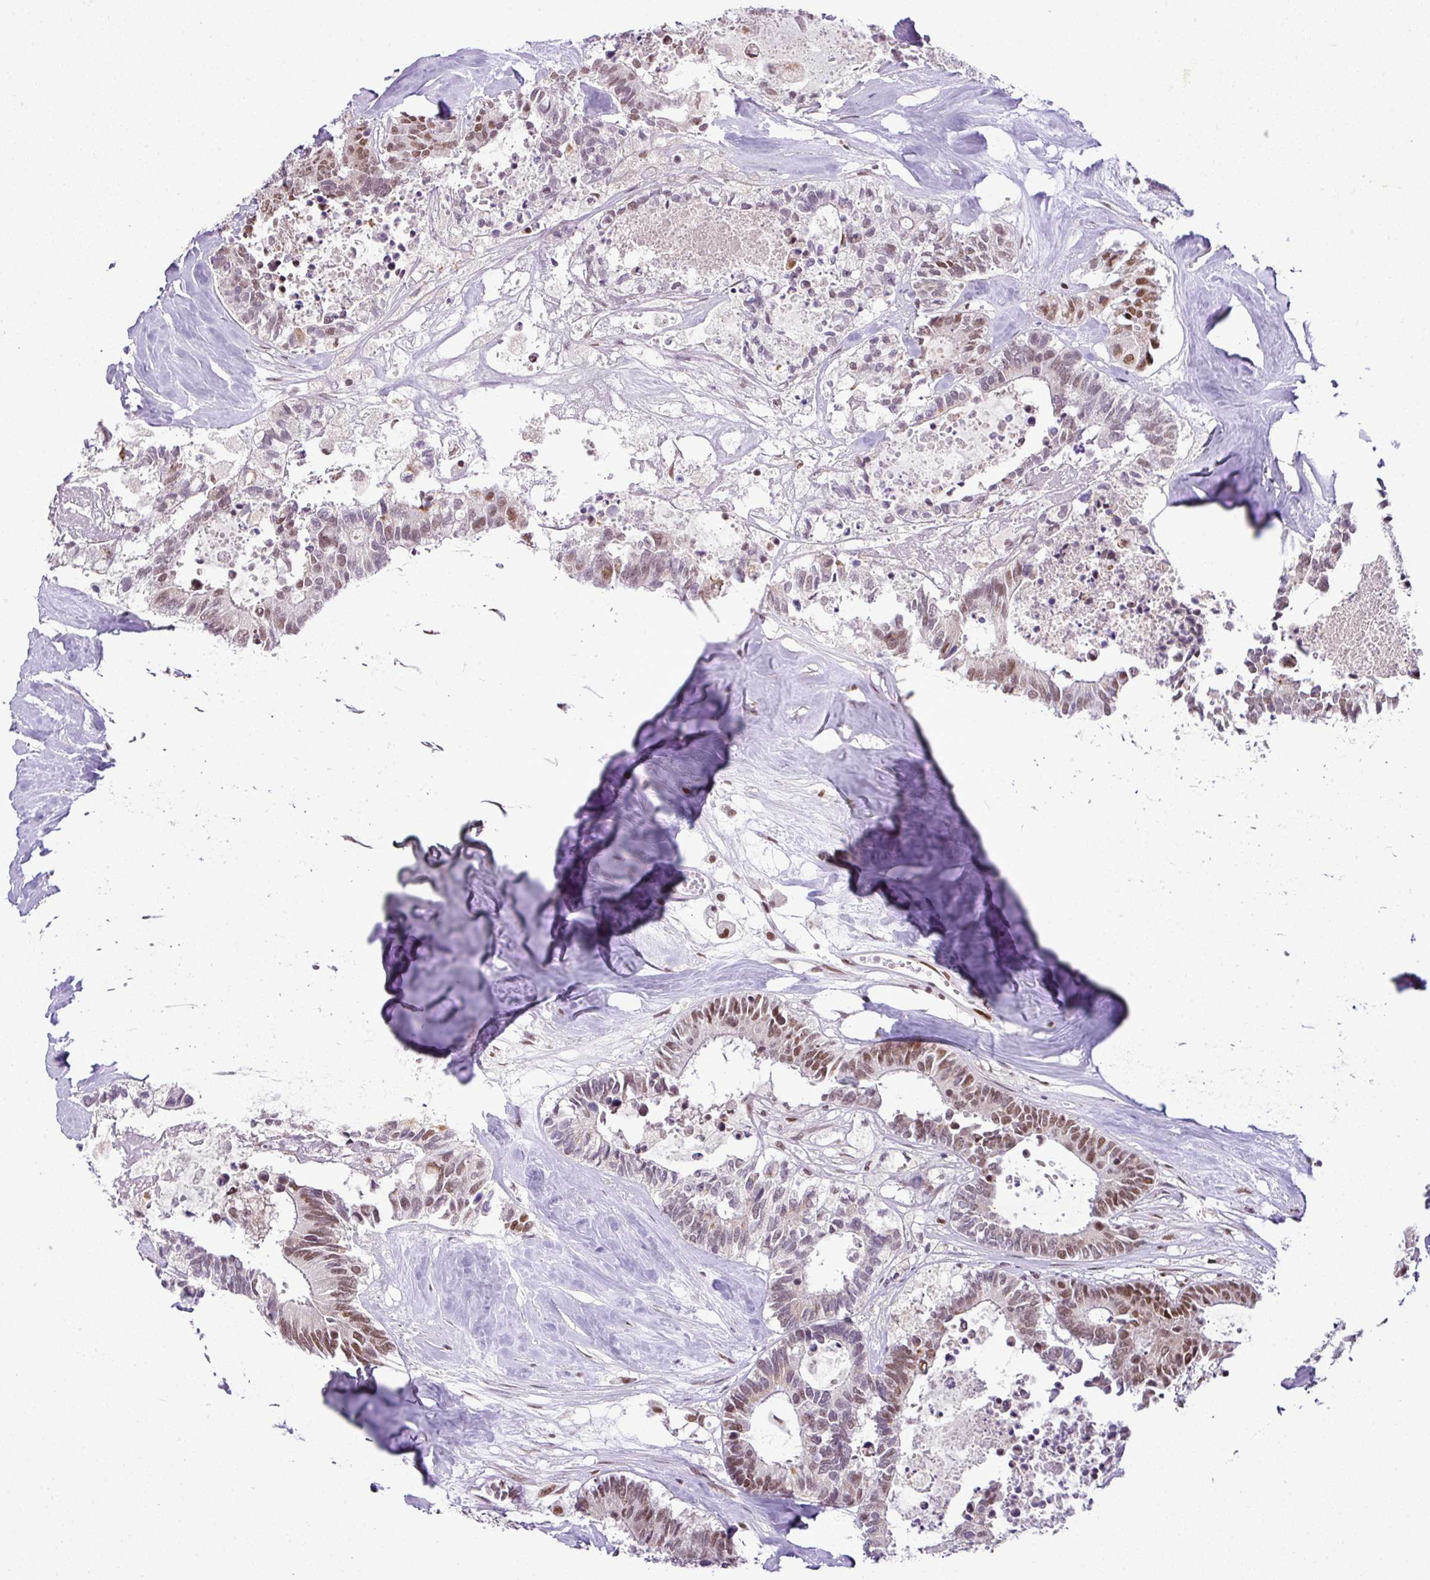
{"staining": {"intensity": "moderate", "quantity": ">75%", "location": "nuclear"}, "tissue": "colorectal cancer", "cell_type": "Tumor cells", "image_type": "cancer", "snomed": [{"axis": "morphology", "description": "Adenocarcinoma, NOS"}, {"axis": "topography", "description": "Colon"}, {"axis": "topography", "description": "Rectum"}], "caption": "This is a histology image of immunohistochemistry staining of adenocarcinoma (colorectal), which shows moderate staining in the nuclear of tumor cells.", "gene": "PGAP4", "patient": {"sex": "male", "age": 57}}